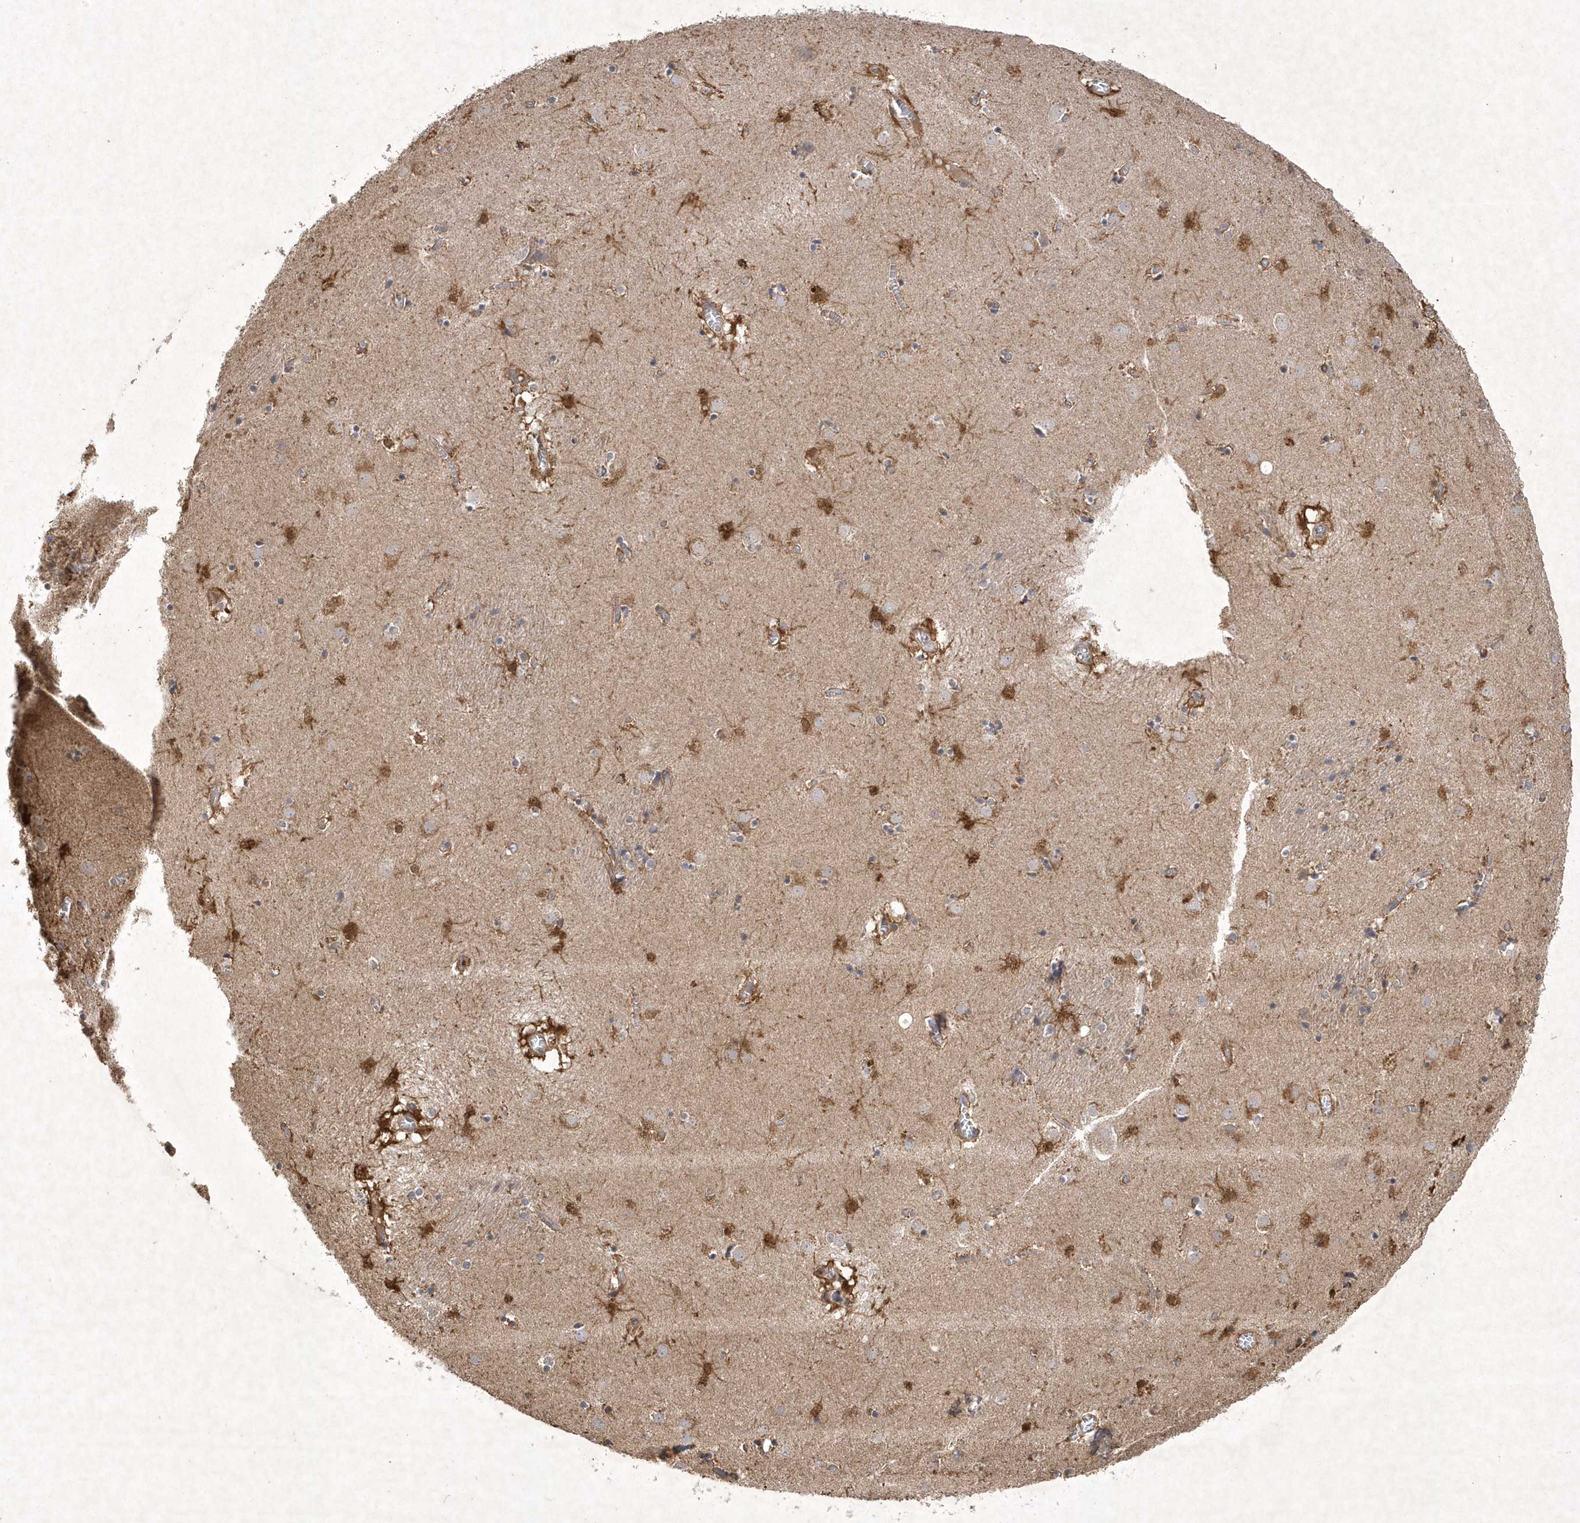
{"staining": {"intensity": "moderate", "quantity": "25%-75%", "location": "cytoplasmic/membranous,nuclear"}, "tissue": "caudate", "cell_type": "Glial cells", "image_type": "normal", "snomed": [{"axis": "morphology", "description": "Normal tissue, NOS"}, {"axis": "topography", "description": "Lateral ventricle wall"}], "caption": "Glial cells show moderate cytoplasmic/membranous,nuclear expression in approximately 25%-75% of cells in normal caudate. (brown staining indicates protein expression, while blue staining denotes nuclei).", "gene": "AKR7A2", "patient": {"sex": "male", "age": 70}}